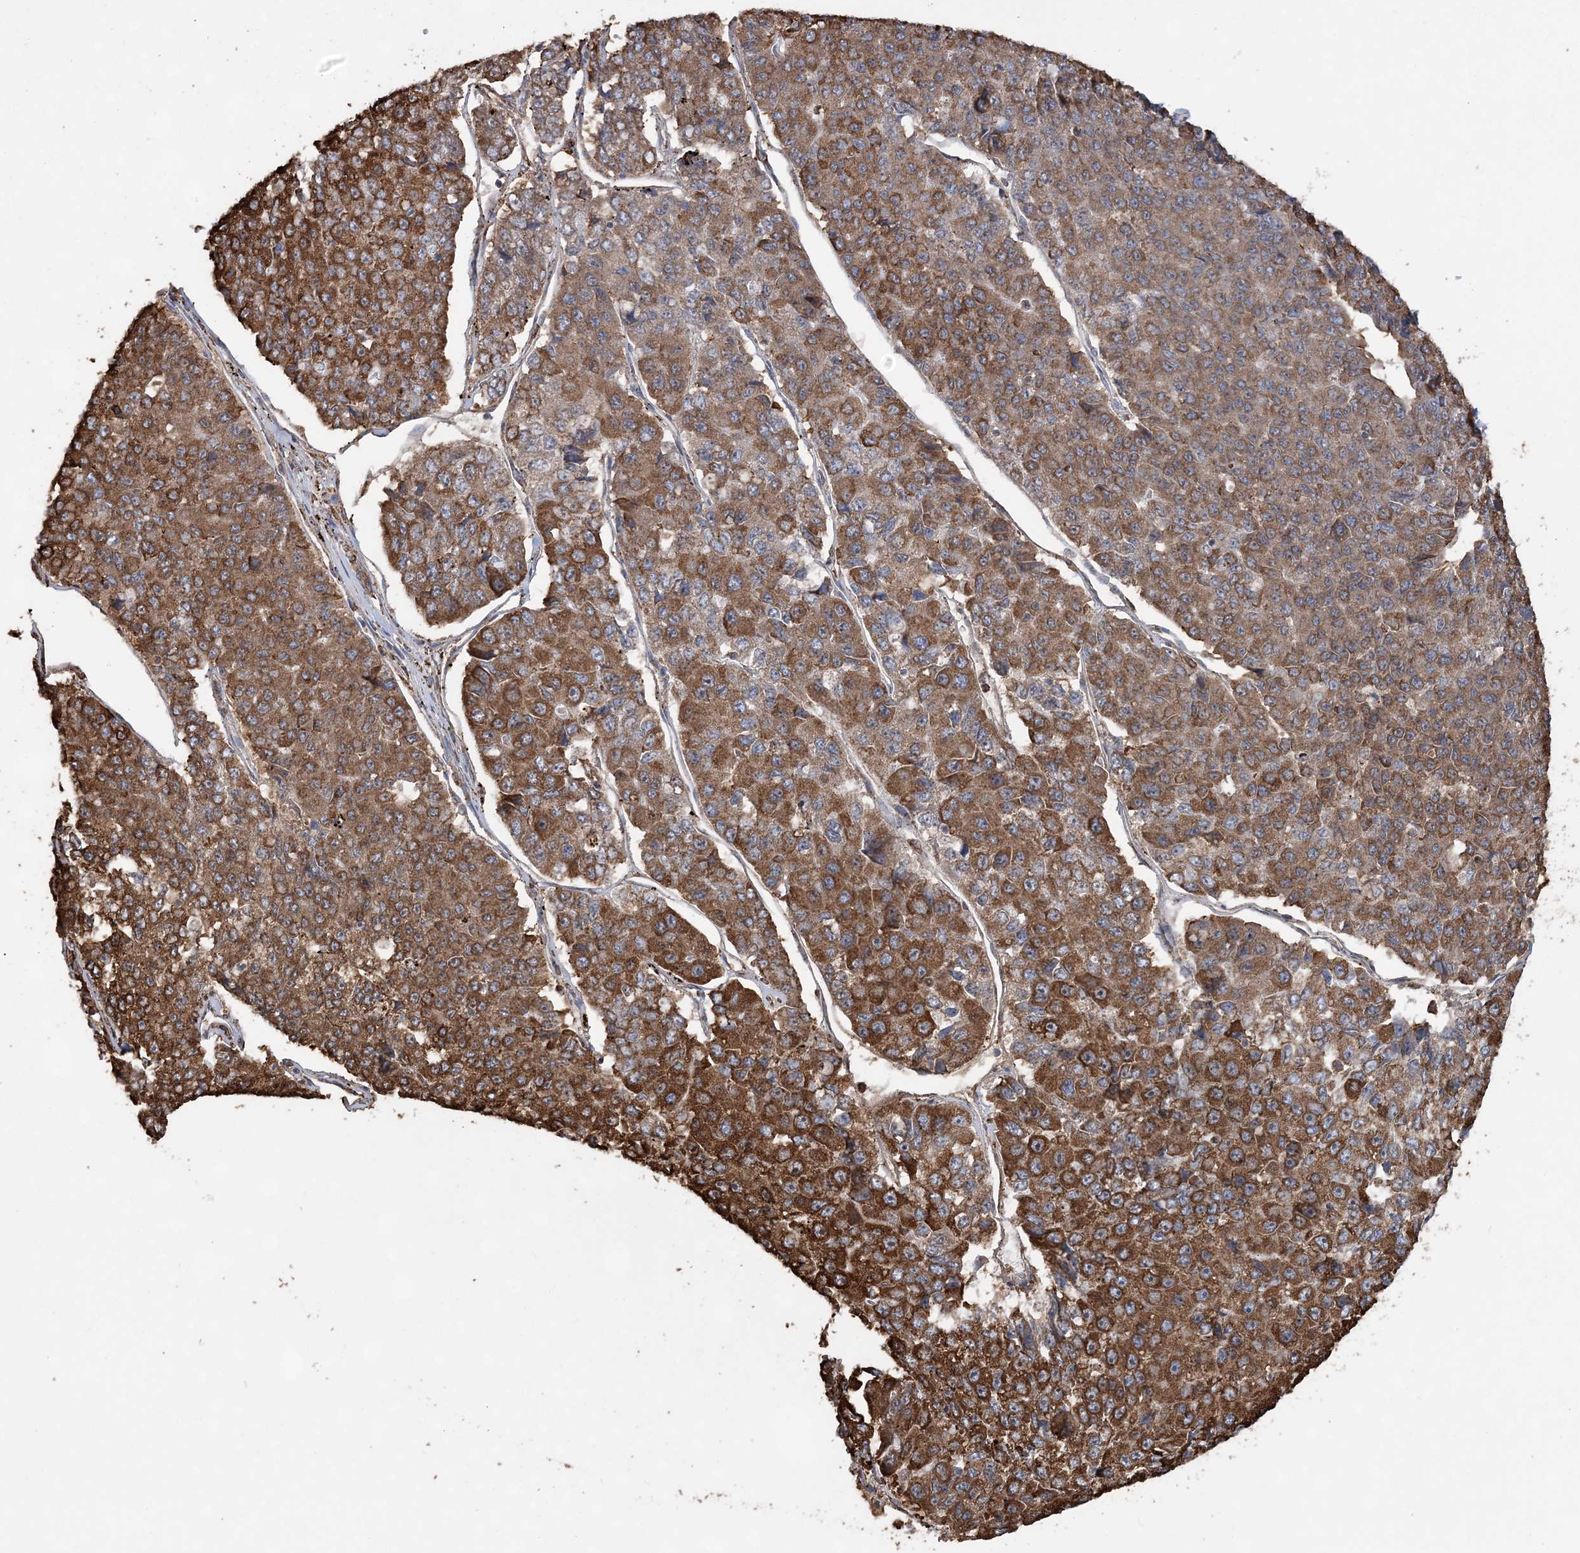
{"staining": {"intensity": "strong", "quantity": ">75%", "location": "cytoplasmic/membranous"}, "tissue": "pancreatic cancer", "cell_type": "Tumor cells", "image_type": "cancer", "snomed": [{"axis": "morphology", "description": "Adenocarcinoma, NOS"}, {"axis": "topography", "description": "Pancreas"}], "caption": "Protein positivity by IHC shows strong cytoplasmic/membranous staining in about >75% of tumor cells in pancreatic adenocarcinoma.", "gene": "WDR12", "patient": {"sex": "male", "age": 50}}